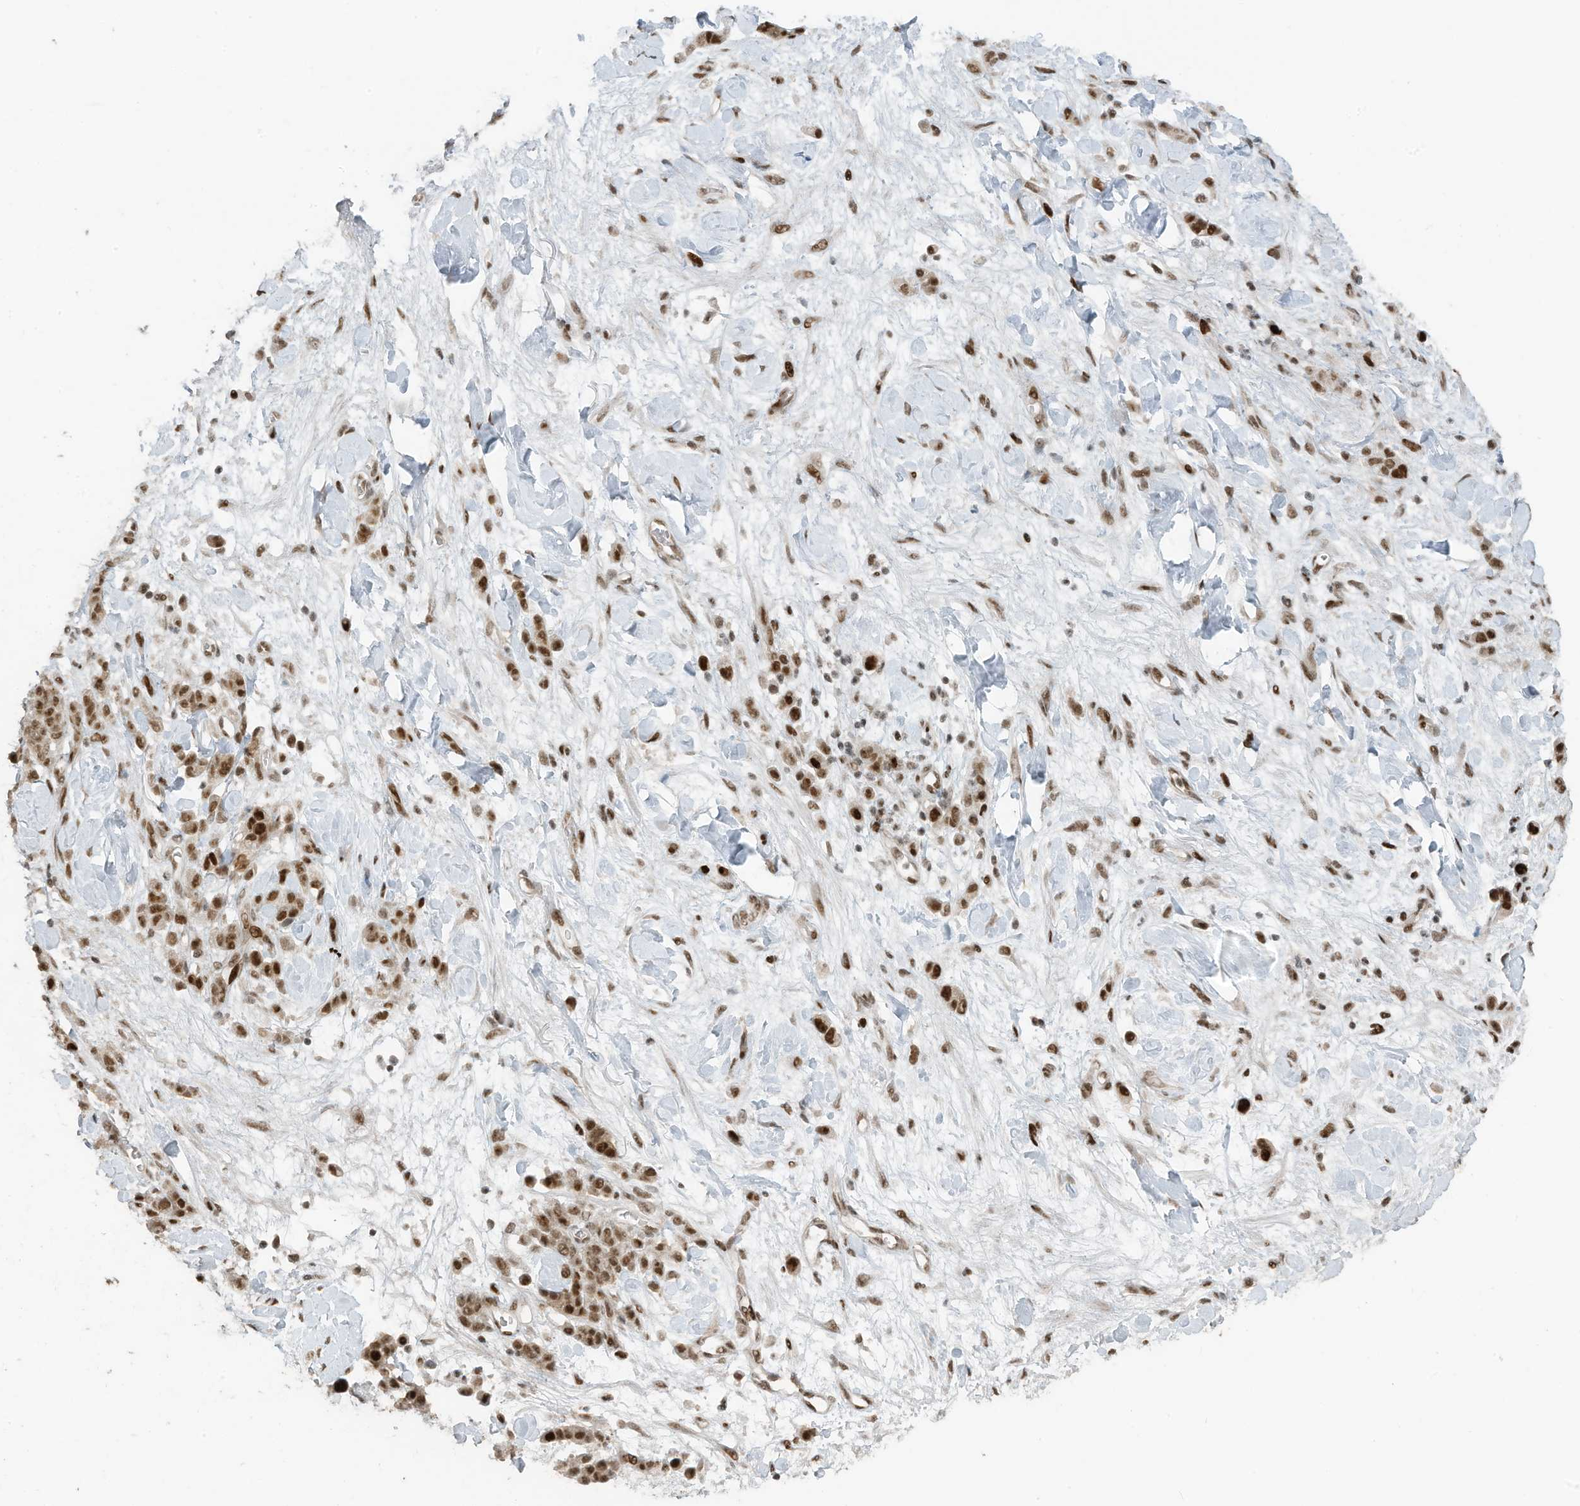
{"staining": {"intensity": "moderate", "quantity": ">75%", "location": "nuclear"}, "tissue": "stomach cancer", "cell_type": "Tumor cells", "image_type": "cancer", "snomed": [{"axis": "morphology", "description": "Normal tissue, NOS"}, {"axis": "morphology", "description": "Adenocarcinoma, NOS"}, {"axis": "topography", "description": "Stomach"}], "caption": "Moderate nuclear protein staining is present in about >75% of tumor cells in stomach adenocarcinoma.", "gene": "PCNP", "patient": {"sex": "male", "age": 82}}